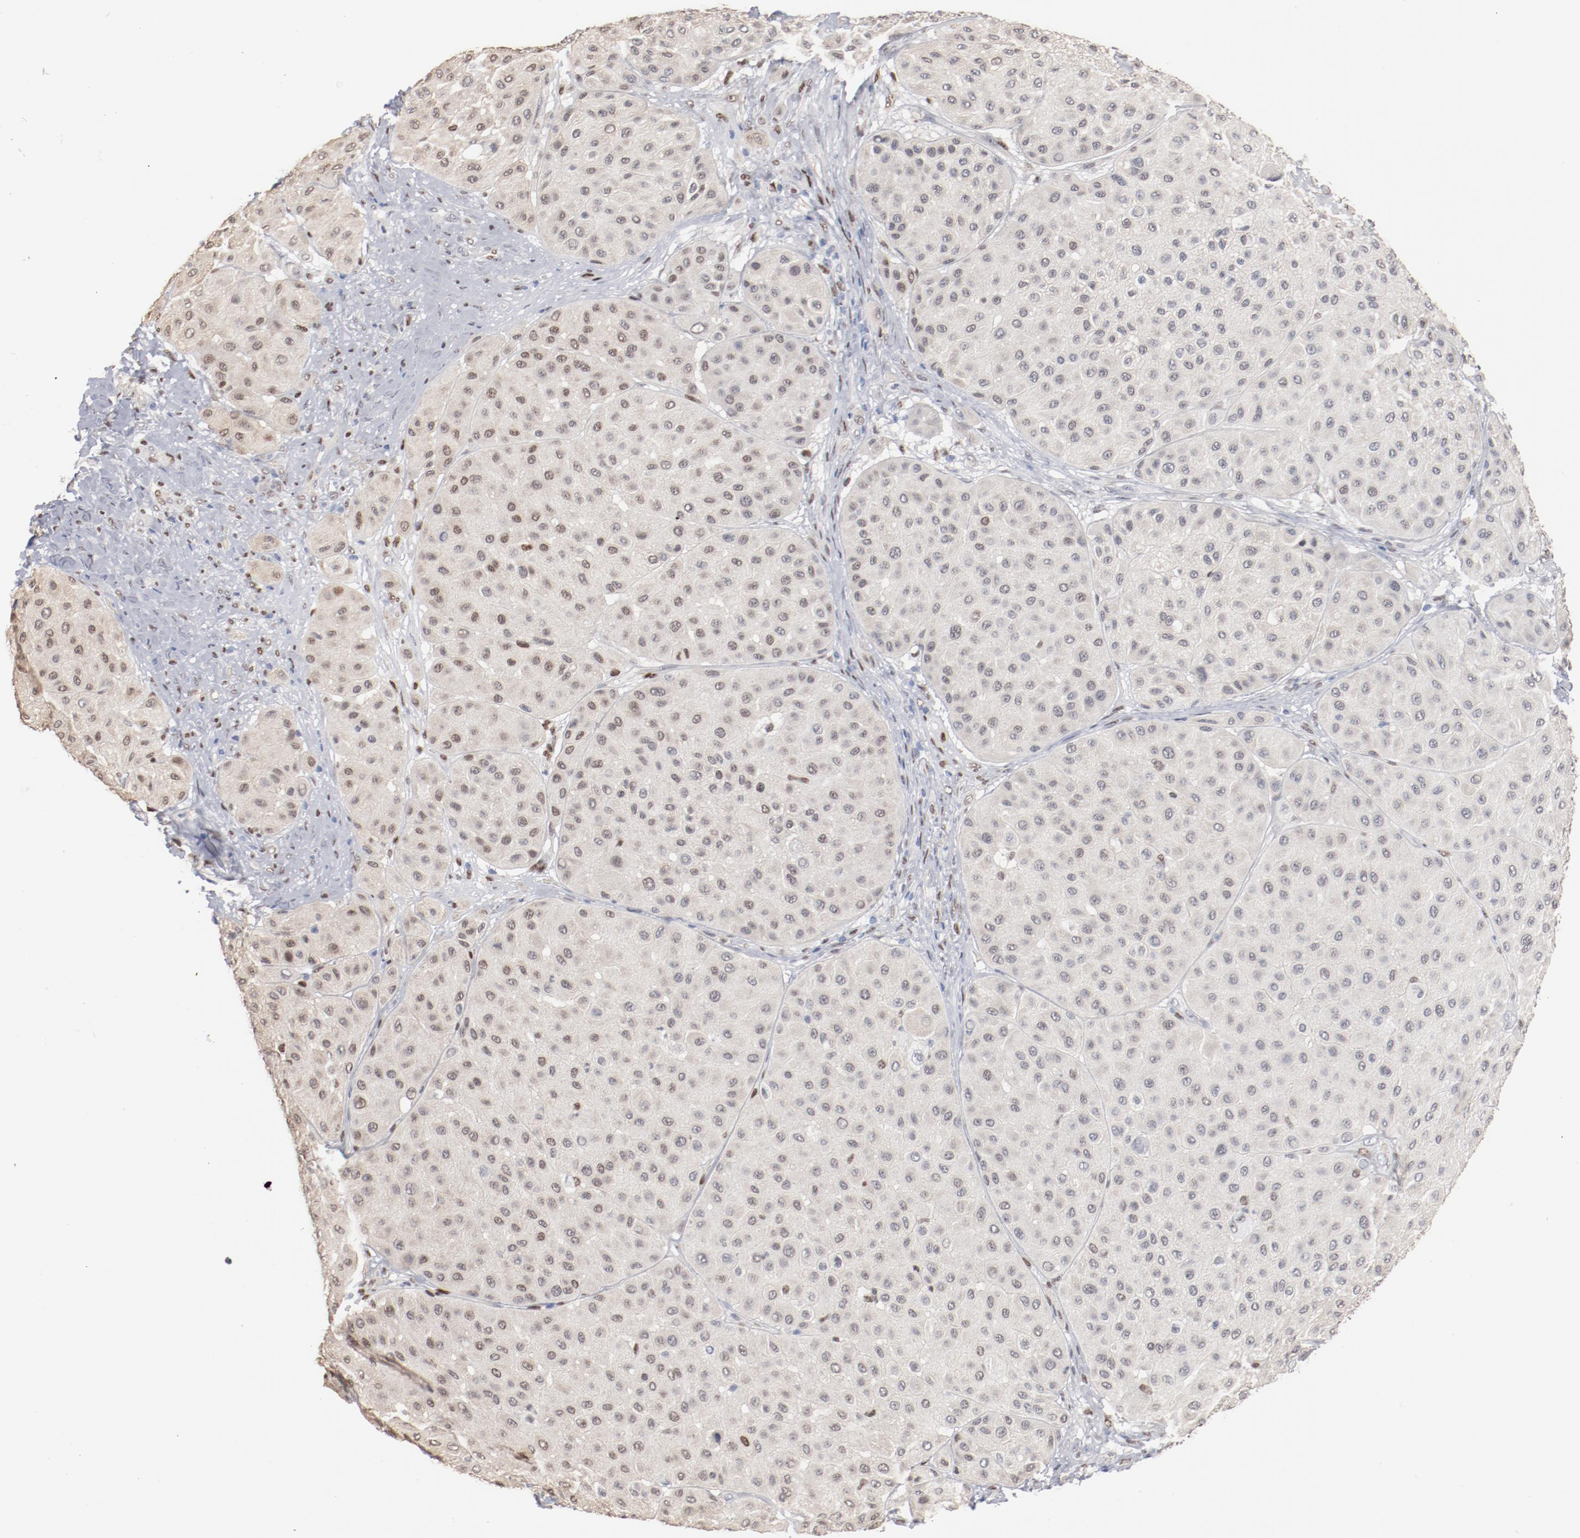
{"staining": {"intensity": "weak", "quantity": "<25%", "location": "nuclear"}, "tissue": "melanoma", "cell_type": "Tumor cells", "image_type": "cancer", "snomed": [{"axis": "morphology", "description": "Normal tissue, NOS"}, {"axis": "morphology", "description": "Malignant melanoma, Metastatic site"}, {"axis": "topography", "description": "Skin"}], "caption": "There is no significant positivity in tumor cells of melanoma.", "gene": "ZEB2", "patient": {"sex": "male", "age": 41}}